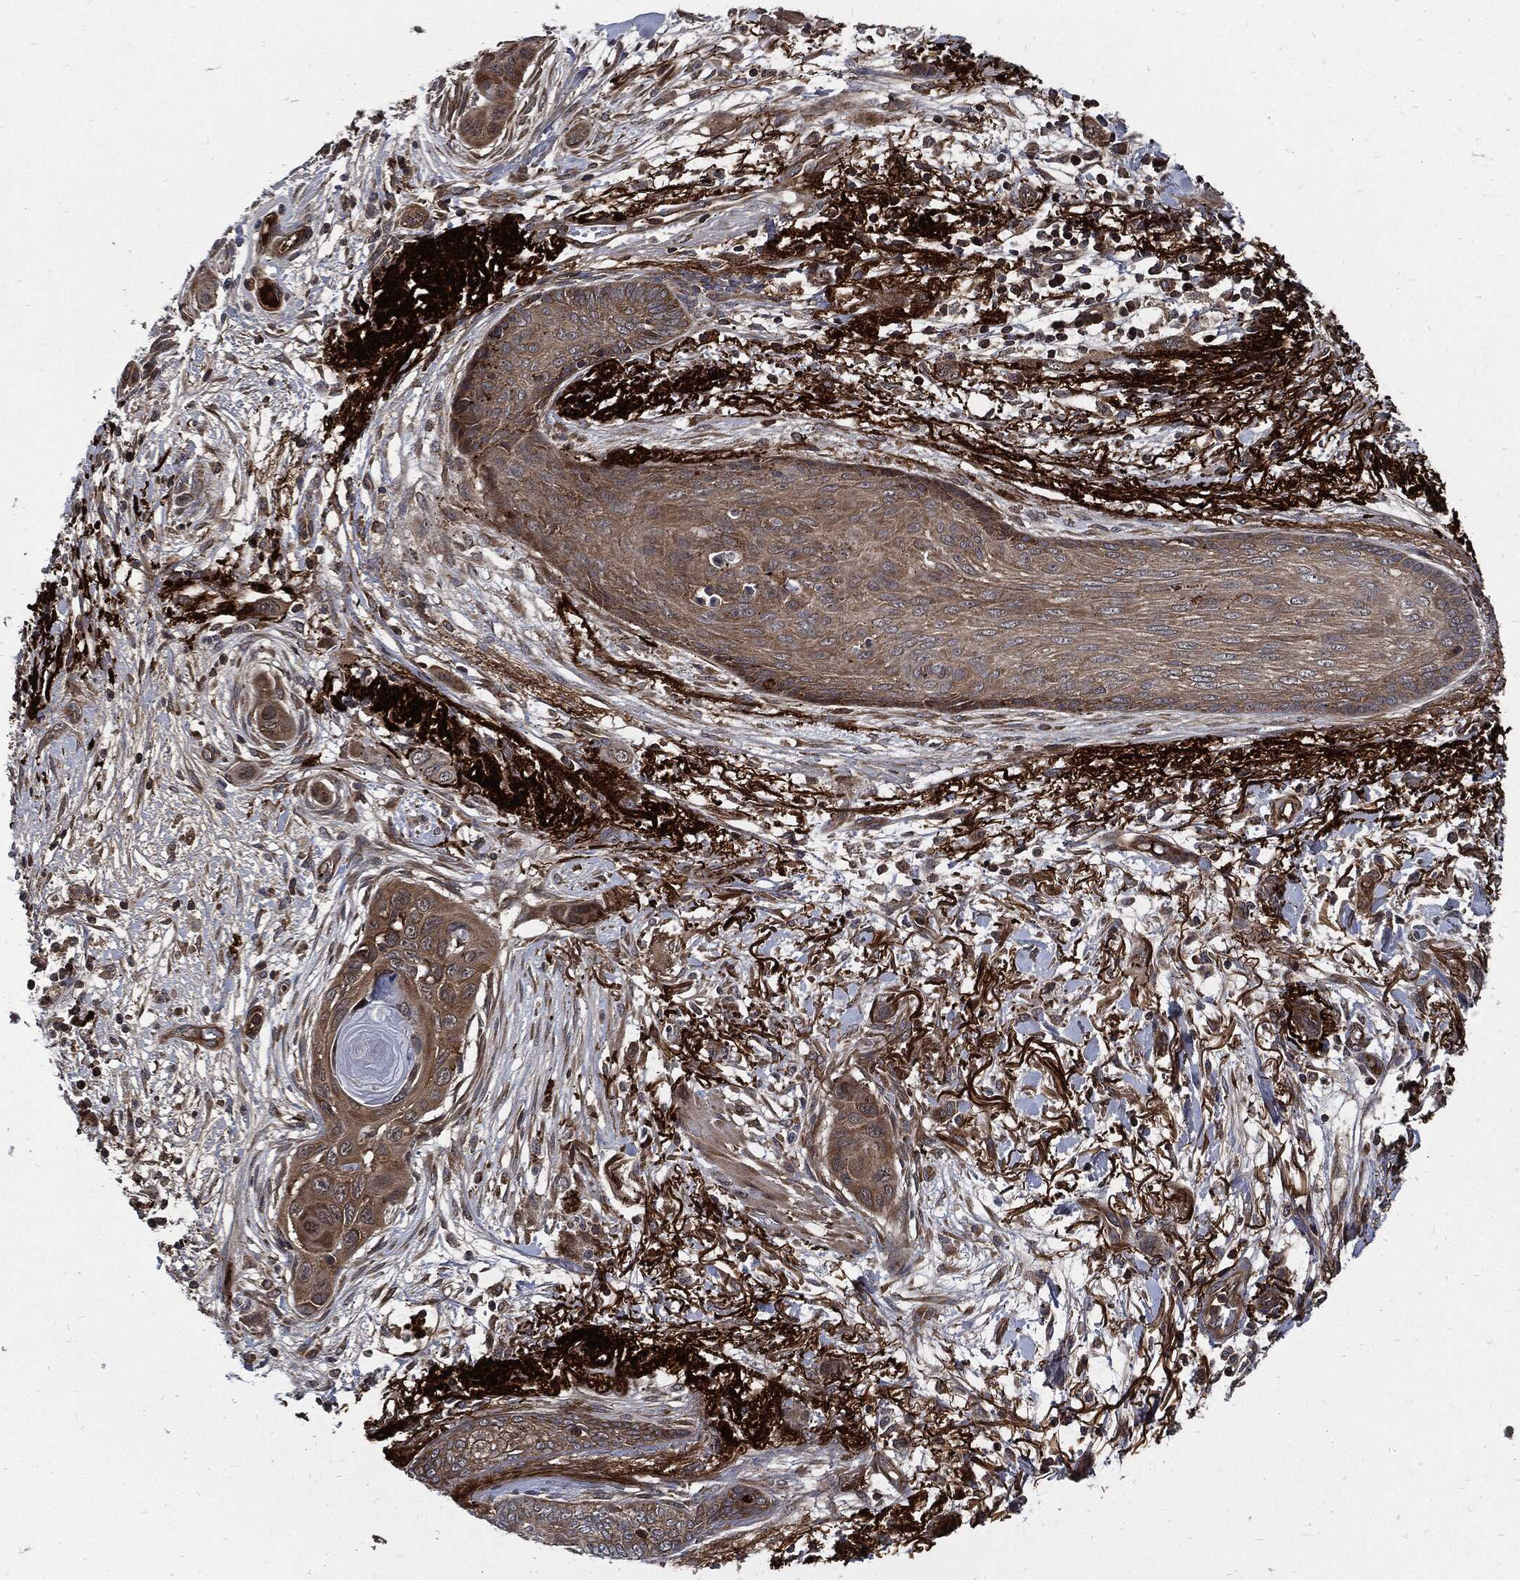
{"staining": {"intensity": "moderate", "quantity": "25%-75%", "location": "cytoplasmic/membranous"}, "tissue": "skin cancer", "cell_type": "Tumor cells", "image_type": "cancer", "snomed": [{"axis": "morphology", "description": "Squamous cell carcinoma, NOS"}, {"axis": "topography", "description": "Skin"}], "caption": "The micrograph displays a brown stain indicating the presence of a protein in the cytoplasmic/membranous of tumor cells in skin squamous cell carcinoma.", "gene": "CLU", "patient": {"sex": "male", "age": 79}}